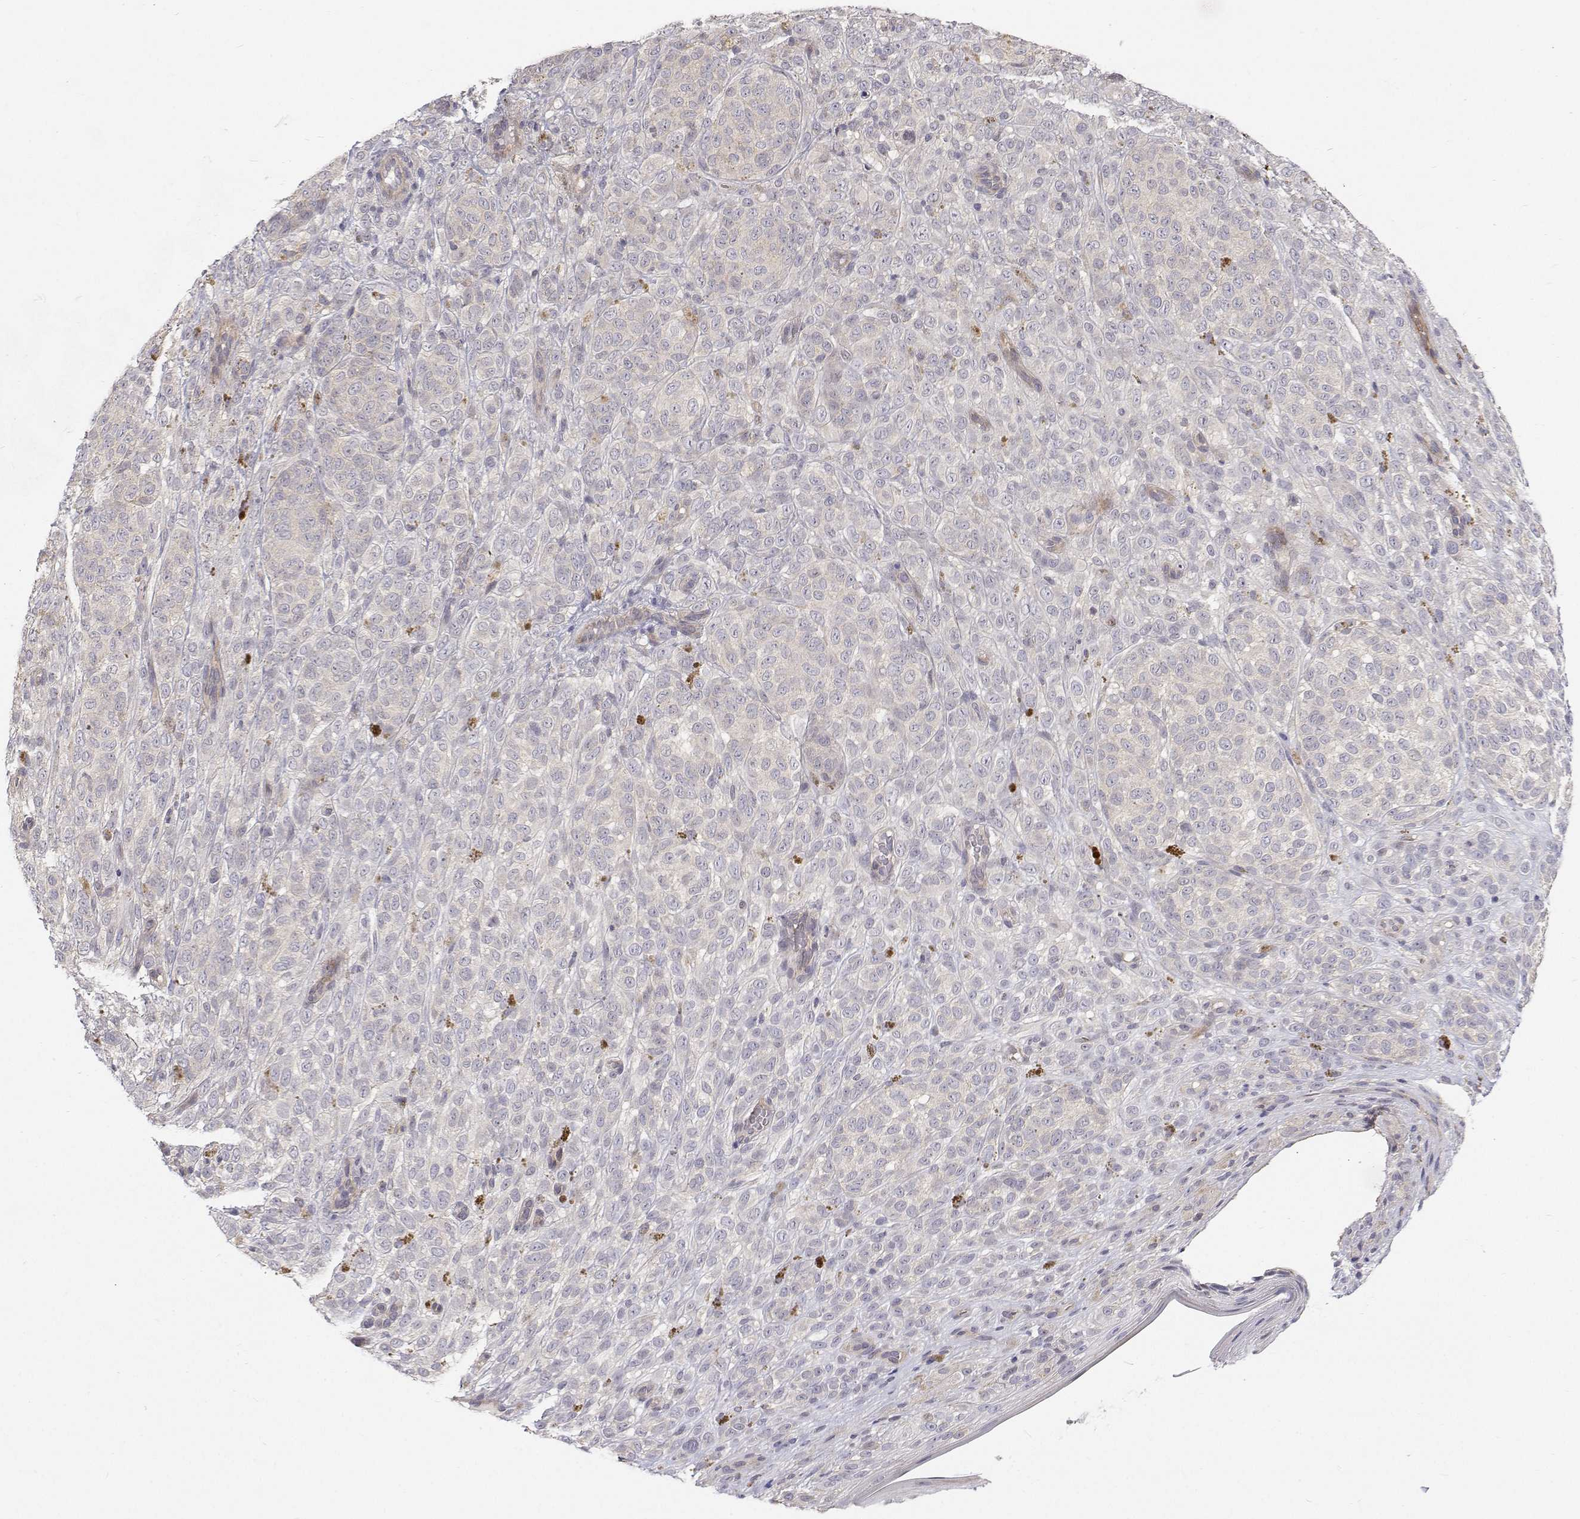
{"staining": {"intensity": "negative", "quantity": "none", "location": "none"}, "tissue": "melanoma", "cell_type": "Tumor cells", "image_type": "cancer", "snomed": [{"axis": "morphology", "description": "Malignant melanoma, NOS"}, {"axis": "topography", "description": "Skin"}], "caption": "Immunohistochemistry of malignant melanoma demonstrates no staining in tumor cells. (DAB immunohistochemistry (IHC) visualized using brightfield microscopy, high magnification).", "gene": "MYPN", "patient": {"sex": "female", "age": 86}}